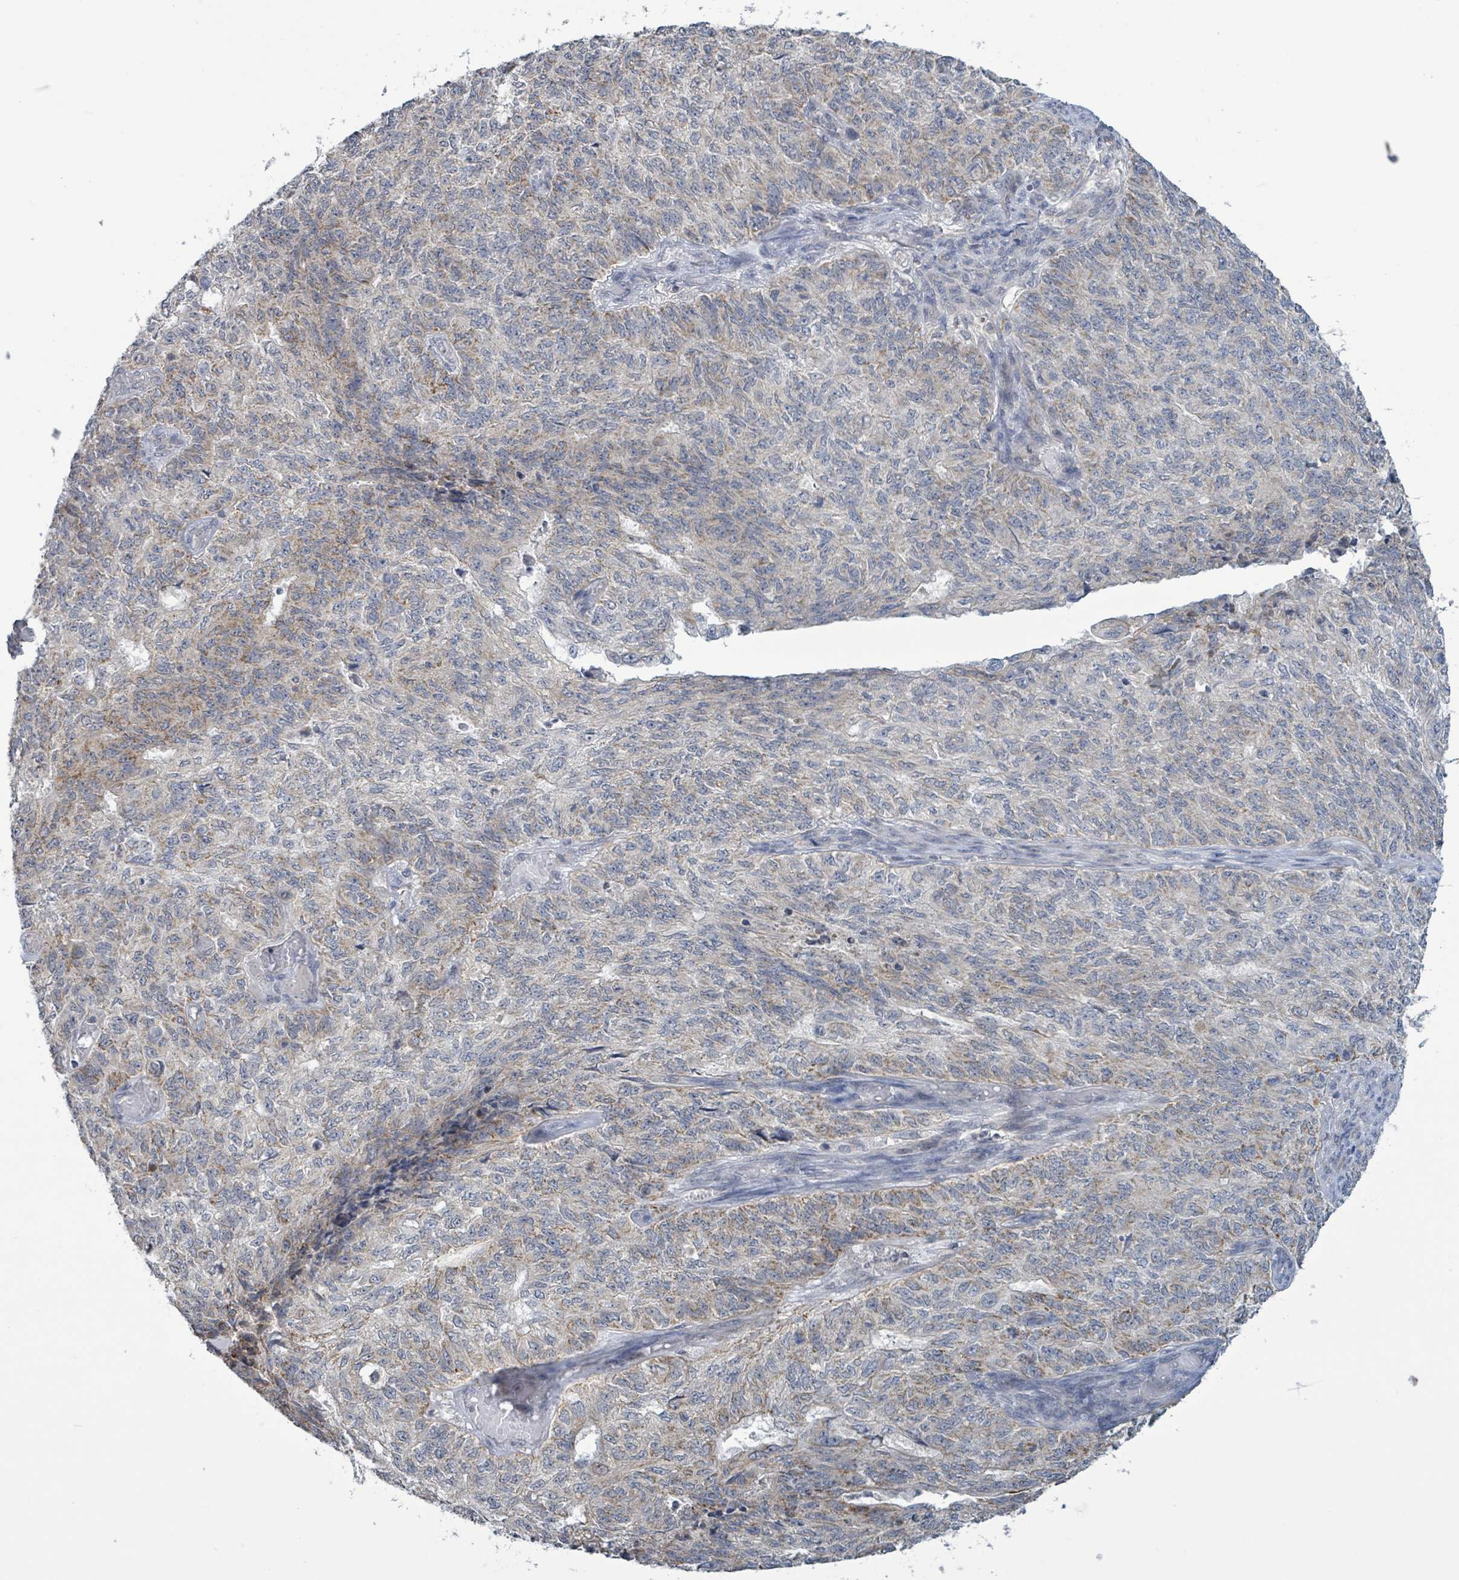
{"staining": {"intensity": "moderate", "quantity": "<25%", "location": "cytoplasmic/membranous"}, "tissue": "endometrial cancer", "cell_type": "Tumor cells", "image_type": "cancer", "snomed": [{"axis": "morphology", "description": "Adenocarcinoma, NOS"}, {"axis": "topography", "description": "Endometrium"}], "caption": "DAB (3,3'-diaminobenzidine) immunohistochemical staining of human endometrial adenocarcinoma reveals moderate cytoplasmic/membranous protein staining in about <25% of tumor cells. (Brightfield microscopy of DAB IHC at high magnification).", "gene": "COQ10B", "patient": {"sex": "female", "age": 32}}